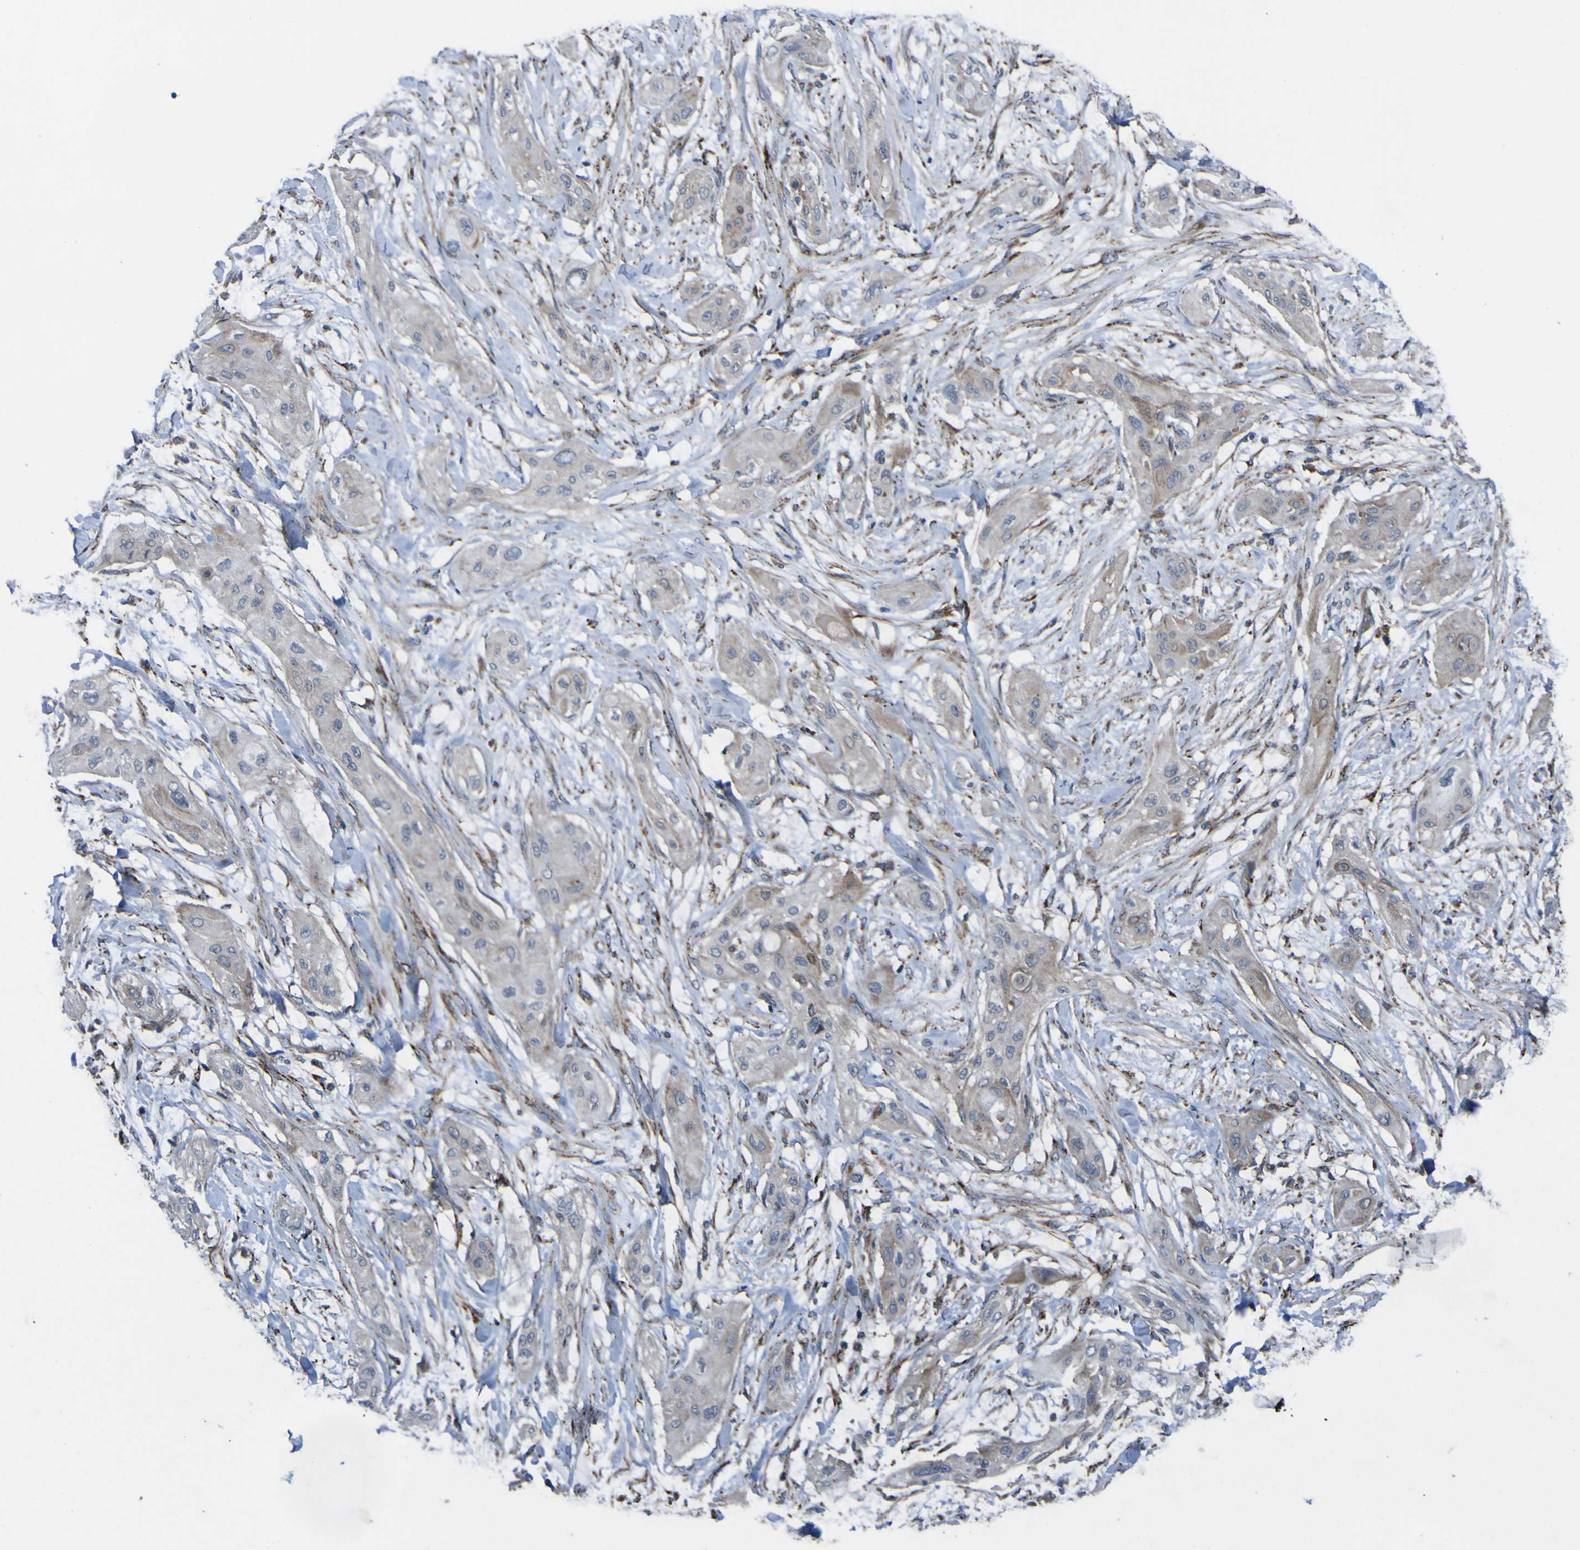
{"staining": {"intensity": "weak", "quantity": "25%-75%", "location": "cytoplasmic/membranous"}, "tissue": "lung cancer", "cell_type": "Tumor cells", "image_type": "cancer", "snomed": [{"axis": "morphology", "description": "Squamous cell carcinoma, NOS"}, {"axis": "topography", "description": "Lung"}], "caption": "High-power microscopy captured an immunohistochemistry (IHC) micrograph of lung cancer (squamous cell carcinoma), revealing weak cytoplasmic/membranous staining in about 25%-75% of tumor cells.", "gene": "GPLD1", "patient": {"sex": "female", "age": 47}}